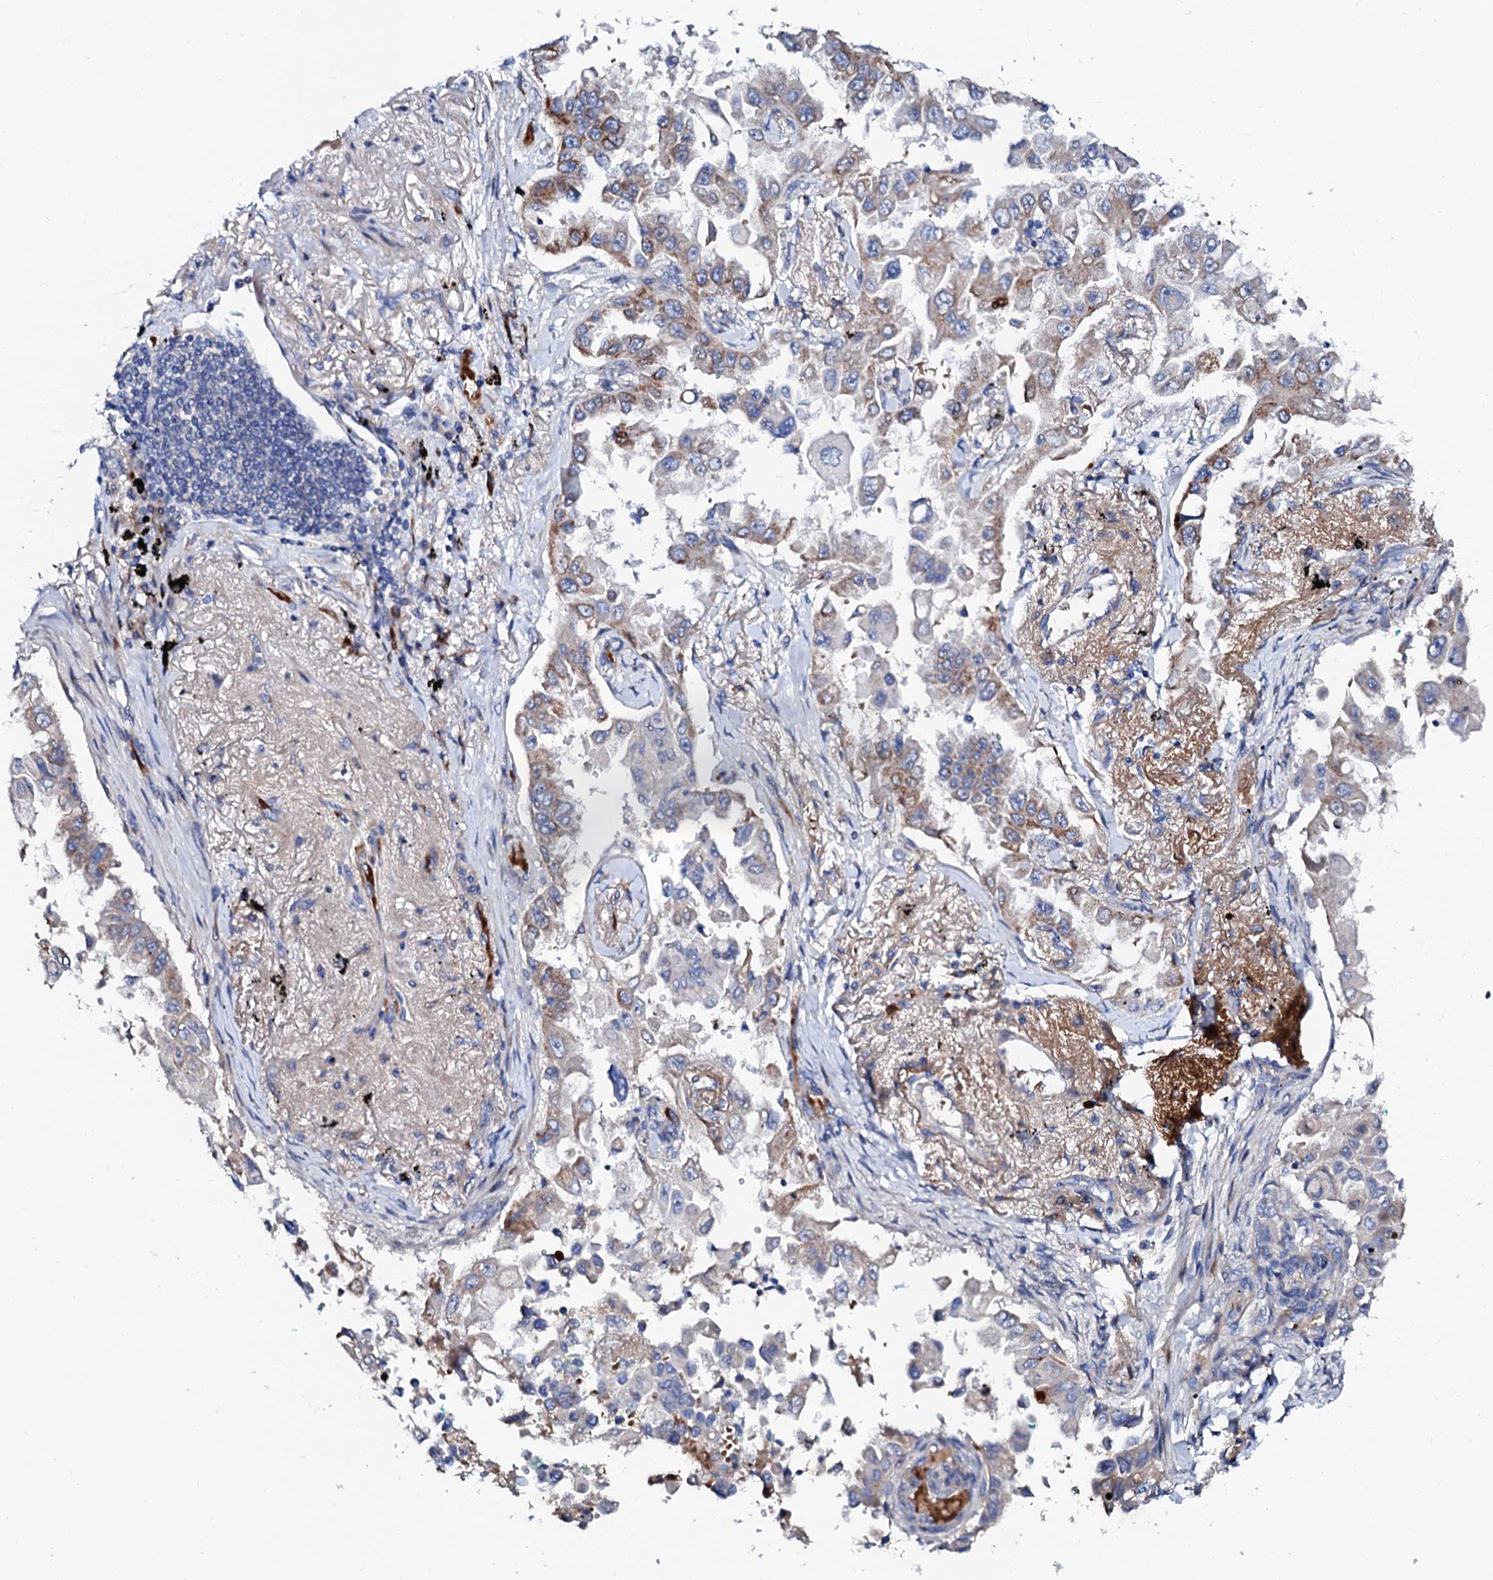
{"staining": {"intensity": "moderate", "quantity": "<25%", "location": "cytoplasmic/membranous"}, "tissue": "lung cancer", "cell_type": "Tumor cells", "image_type": "cancer", "snomed": [{"axis": "morphology", "description": "Adenocarcinoma, NOS"}, {"axis": "topography", "description": "Lung"}], "caption": "Adenocarcinoma (lung) stained for a protein (brown) displays moderate cytoplasmic/membranous positive staining in about <25% of tumor cells.", "gene": "SLC10A7", "patient": {"sex": "female", "age": 67}}